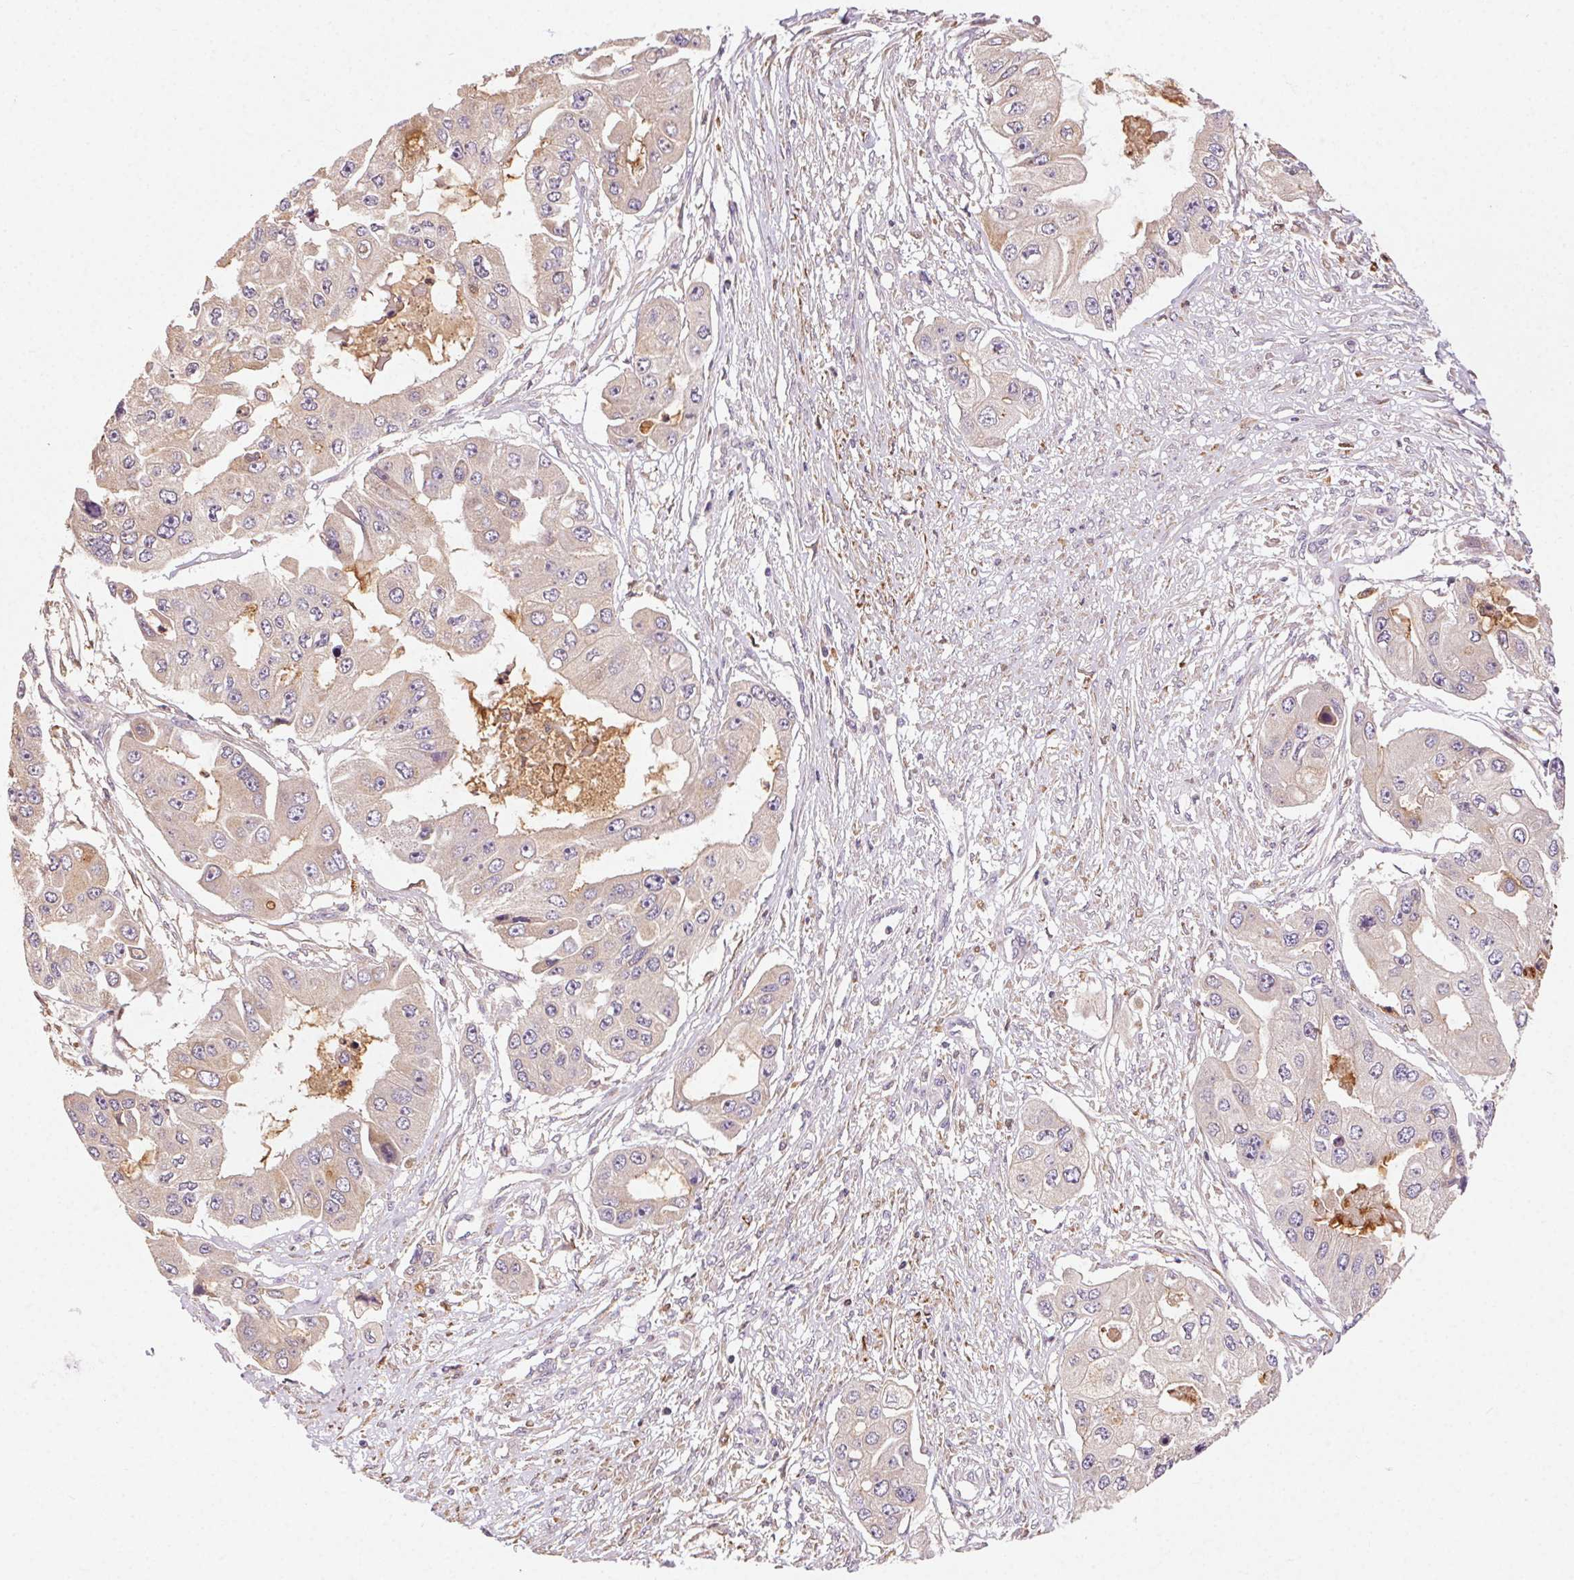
{"staining": {"intensity": "weak", "quantity": "25%-75%", "location": "cytoplasmic/membranous"}, "tissue": "ovarian cancer", "cell_type": "Tumor cells", "image_type": "cancer", "snomed": [{"axis": "morphology", "description": "Cystadenocarcinoma, serous, NOS"}, {"axis": "topography", "description": "Ovary"}], "caption": "An IHC micrograph of tumor tissue is shown. Protein staining in brown shows weak cytoplasmic/membranous positivity in ovarian serous cystadenocarcinoma within tumor cells.", "gene": "FNBP1L", "patient": {"sex": "female", "age": 56}}